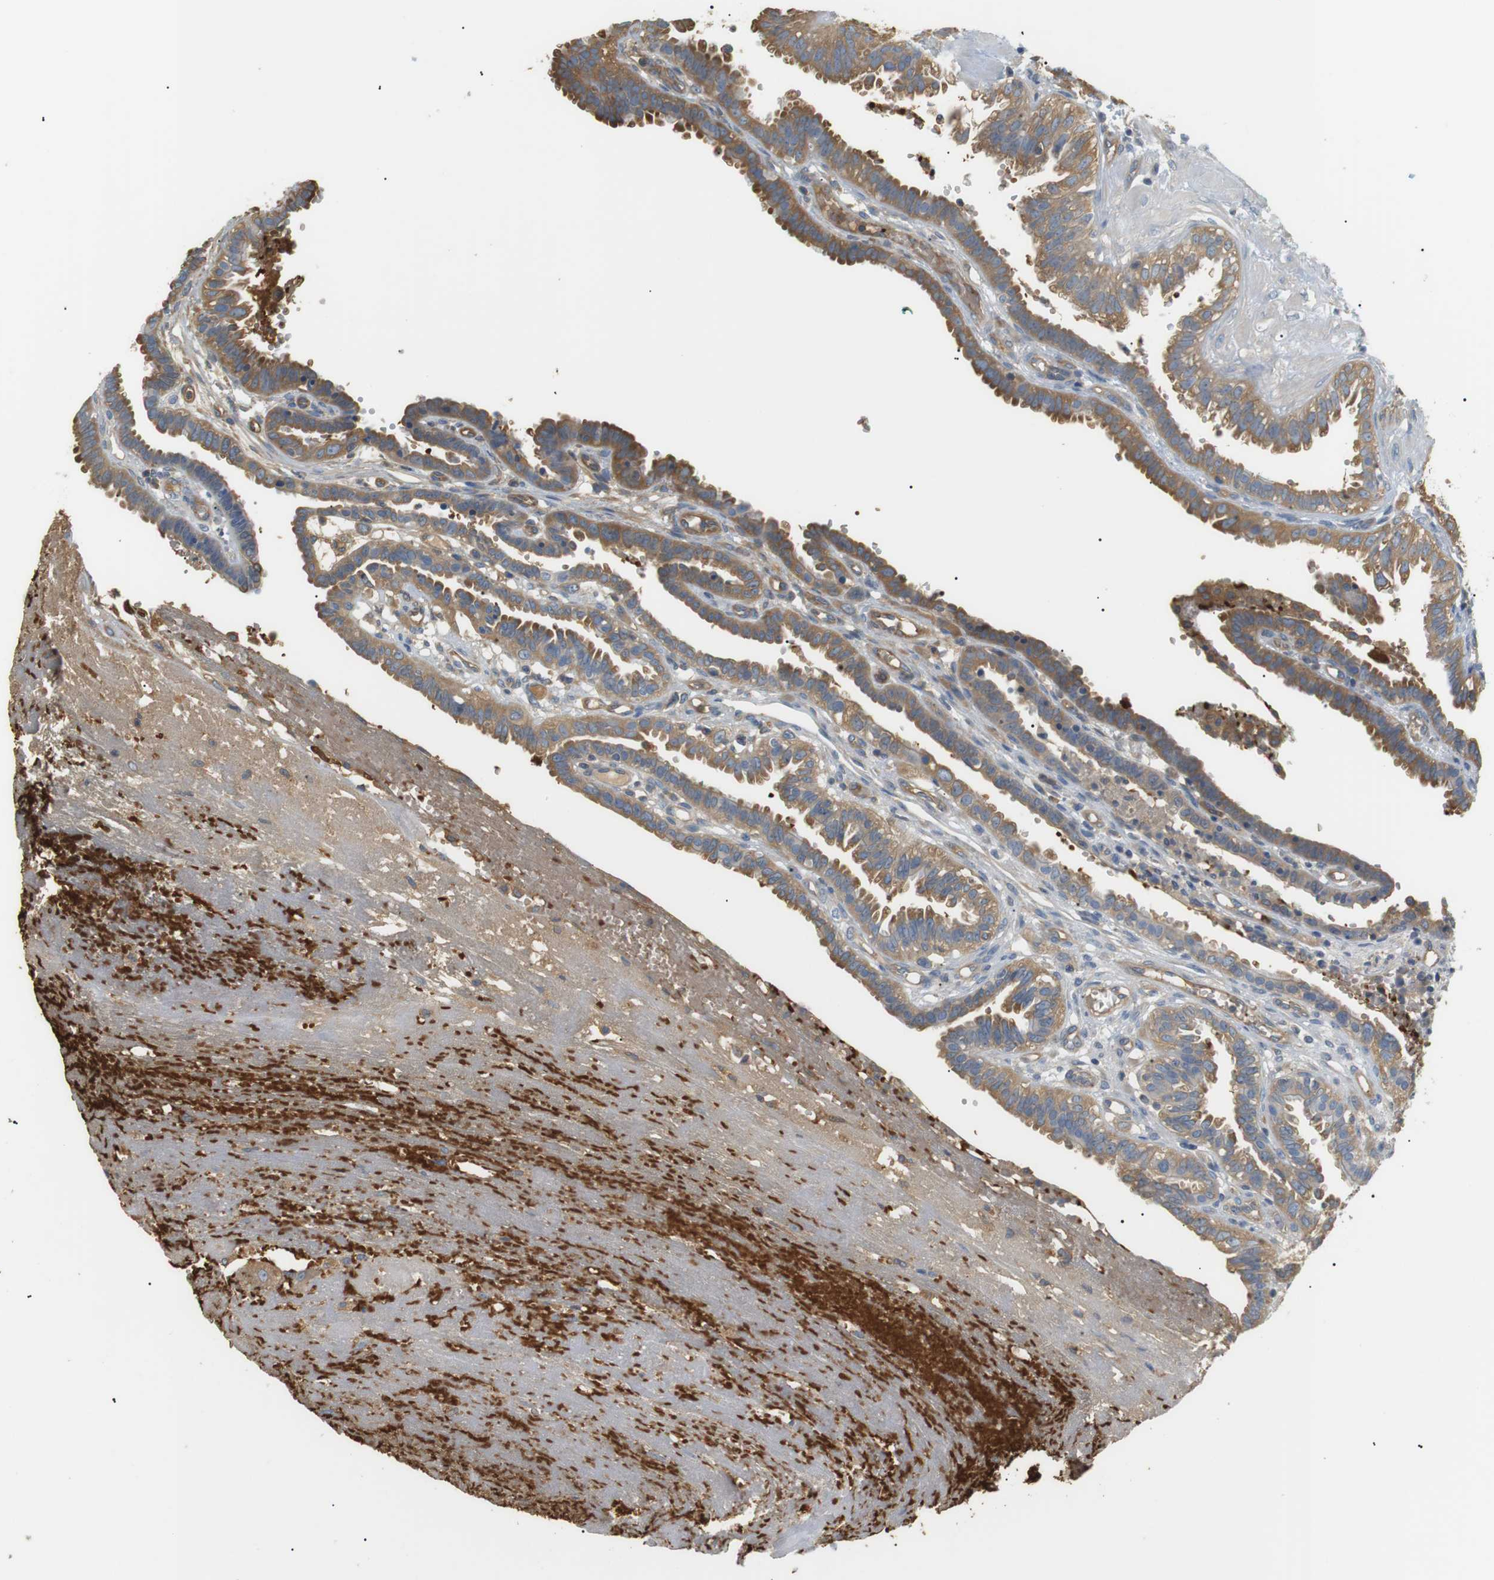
{"staining": {"intensity": "moderate", "quantity": "25%-75%", "location": "cytoplasmic/membranous"}, "tissue": "fallopian tube", "cell_type": "Glandular cells", "image_type": "normal", "snomed": [{"axis": "morphology", "description": "Normal tissue, NOS"}, {"axis": "topography", "description": "Fallopian tube"}, {"axis": "topography", "description": "Placenta"}], "caption": "An image showing moderate cytoplasmic/membranous expression in approximately 25%-75% of glandular cells in unremarkable fallopian tube, as visualized by brown immunohistochemical staining.", "gene": "ADCY10", "patient": {"sex": "female", "age": 34}}